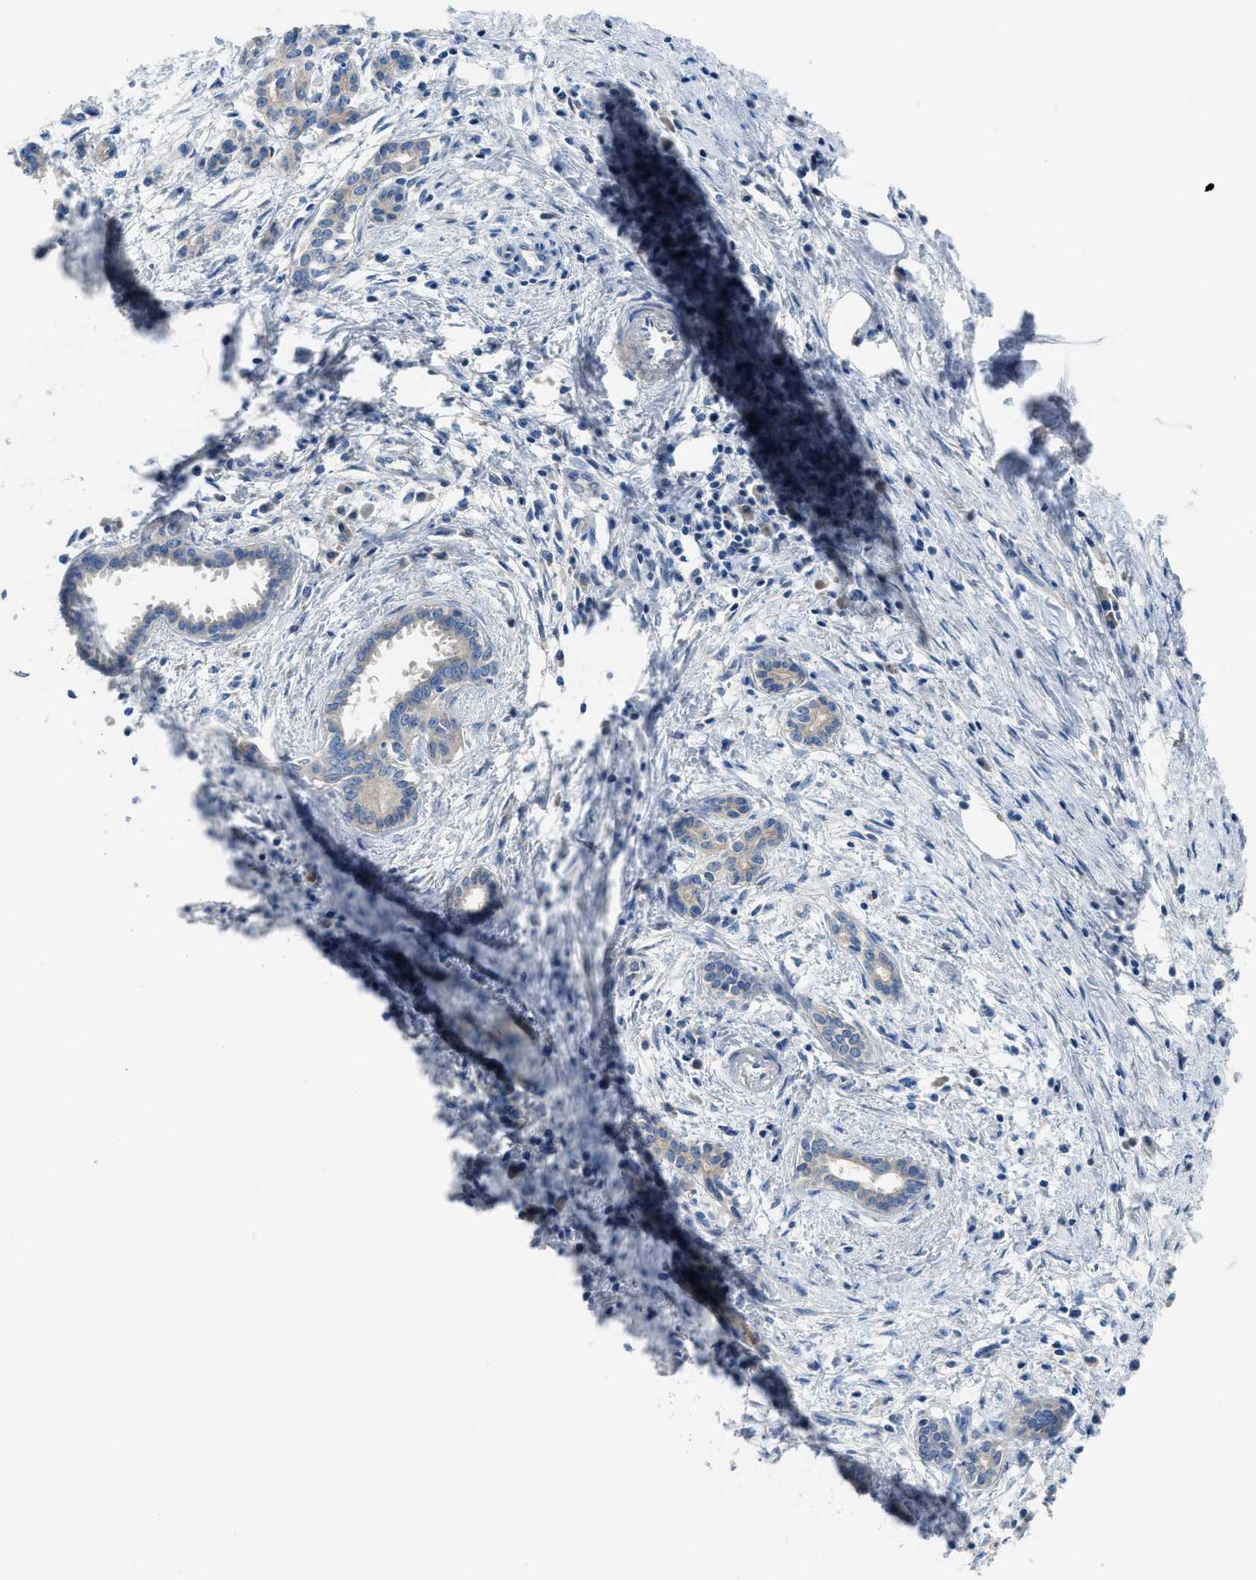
{"staining": {"intensity": "weak", "quantity": "<25%", "location": "cytoplasmic/membranous"}, "tissue": "pancreatic cancer", "cell_type": "Tumor cells", "image_type": "cancer", "snomed": [{"axis": "morphology", "description": "Adenocarcinoma, NOS"}, {"axis": "topography", "description": "Pancreas"}], "caption": "The image shows no significant staining in tumor cells of pancreatic cancer (adenocarcinoma).", "gene": "MAP3K20", "patient": {"sex": "female", "age": 70}}